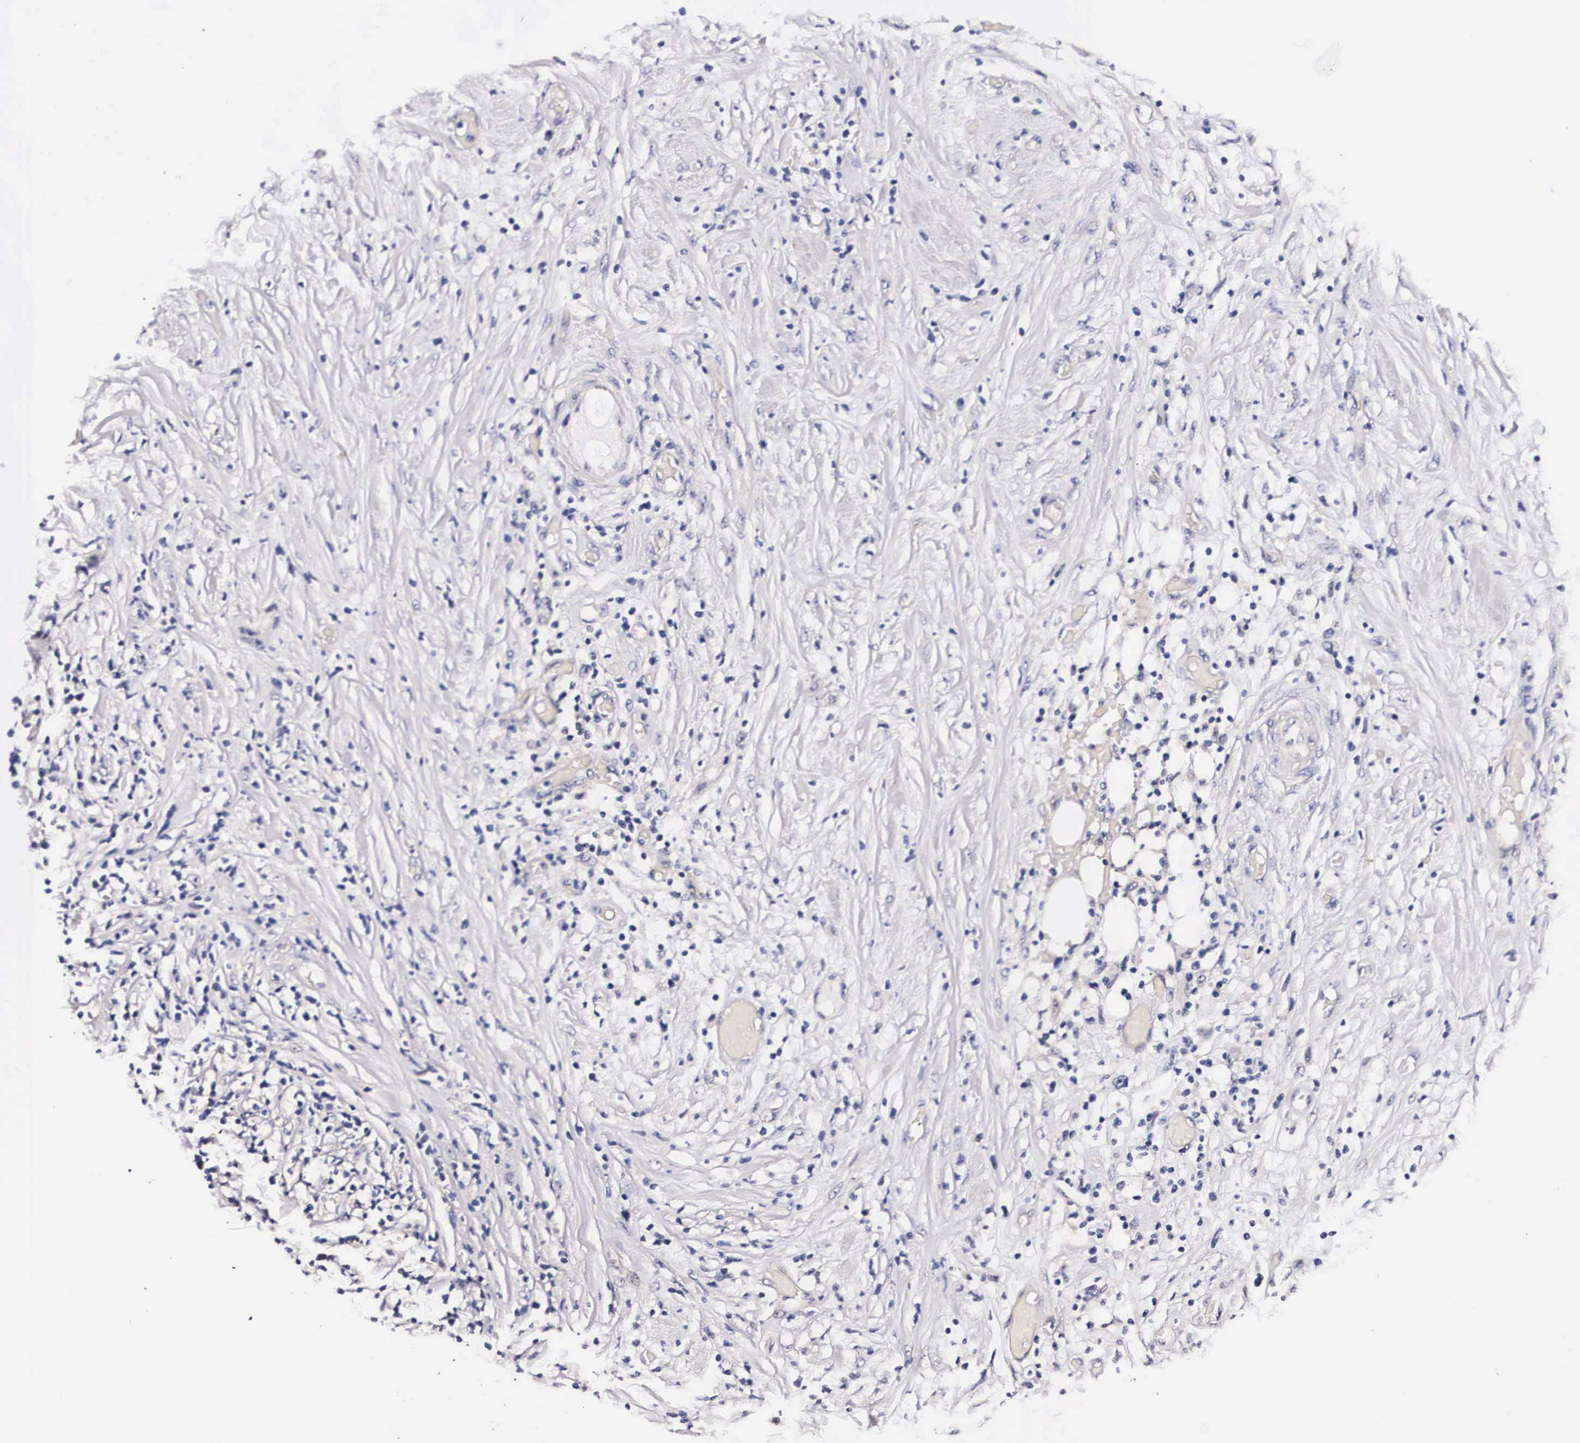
{"staining": {"intensity": "negative", "quantity": "none", "location": "none"}, "tissue": "lymphoma", "cell_type": "Tumor cells", "image_type": "cancer", "snomed": [{"axis": "morphology", "description": "Malignant lymphoma, non-Hodgkin's type, High grade"}, {"axis": "topography", "description": "Colon"}], "caption": "There is no significant staining in tumor cells of high-grade malignant lymphoma, non-Hodgkin's type. (DAB (3,3'-diaminobenzidine) immunohistochemistry (IHC) with hematoxylin counter stain).", "gene": "PHETA2", "patient": {"sex": "male", "age": 82}}